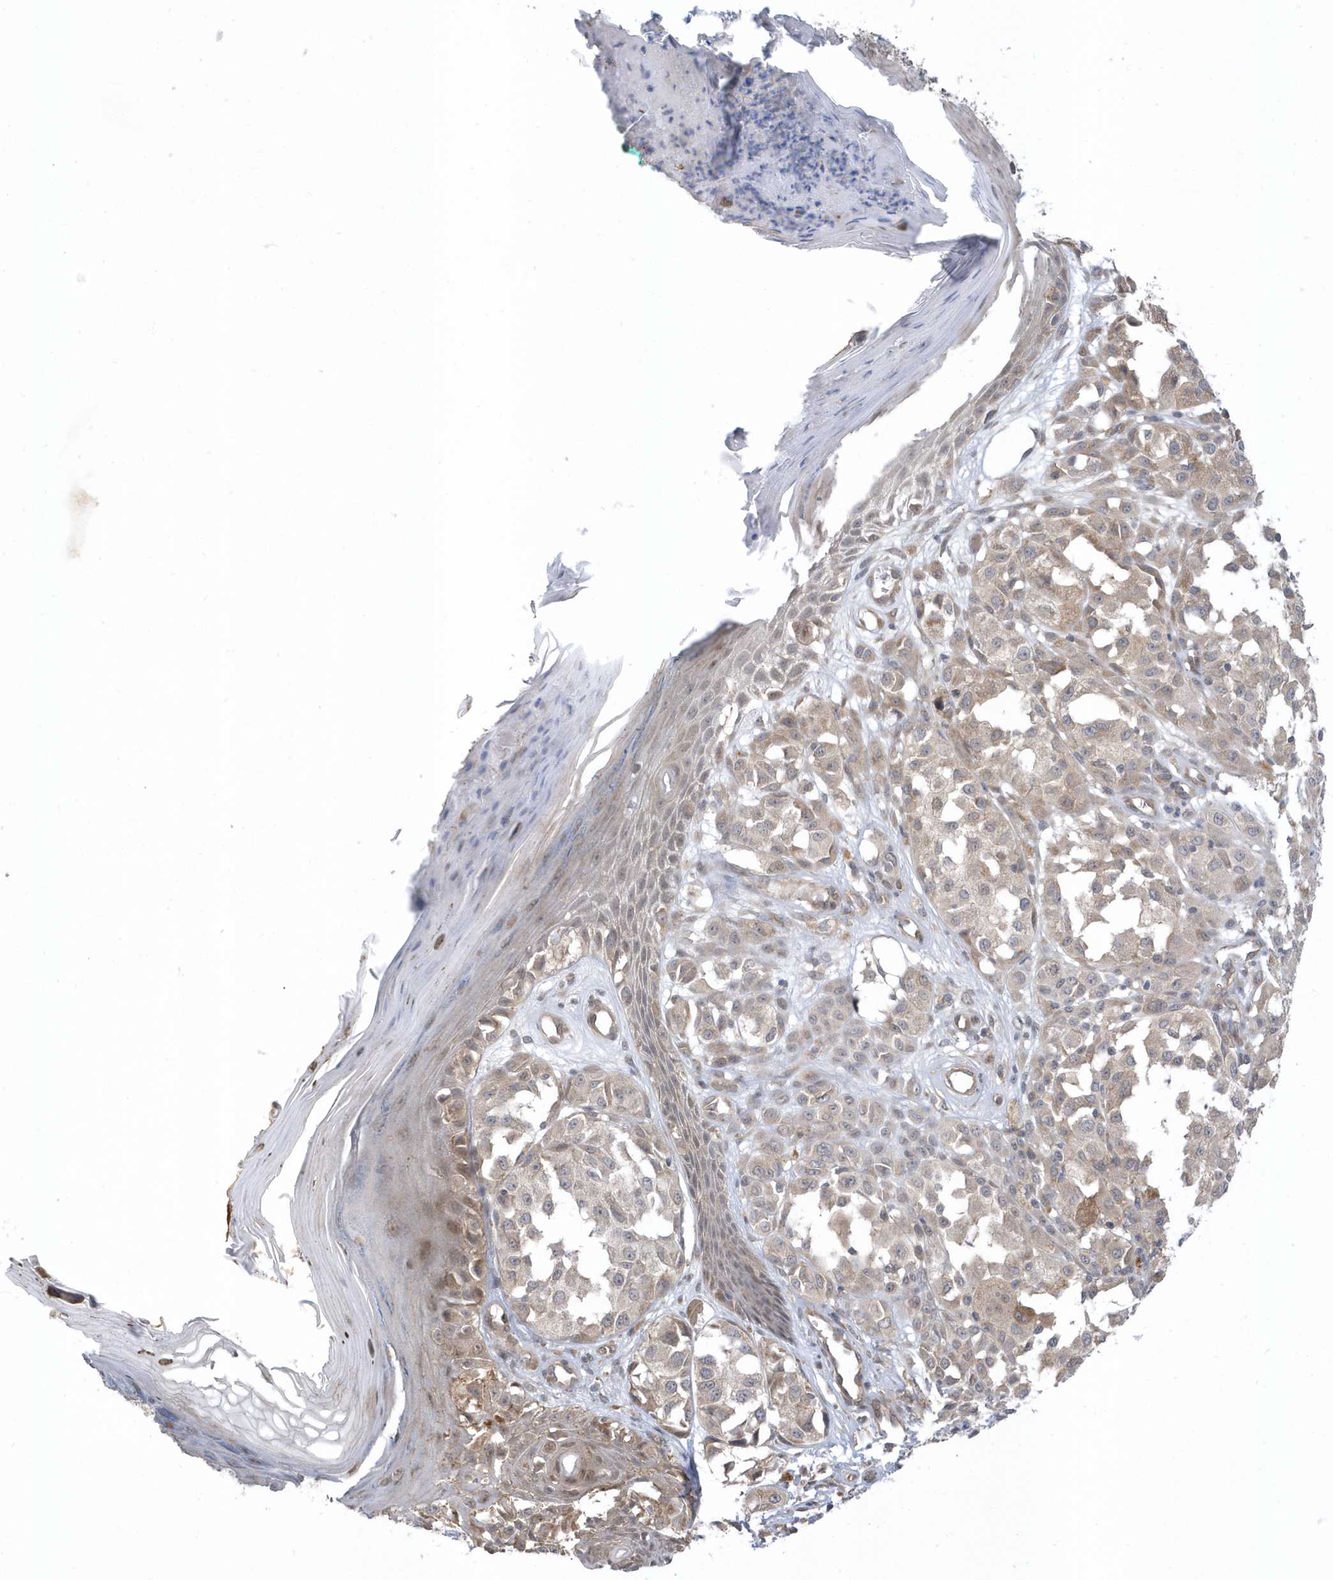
{"staining": {"intensity": "weak", "quantity": "25%-75%", "location": "cytoplasmic/membranous"}, "tissue": "melanoma", "cell_type": "Tumor cells", "image_type": "cancer", "snomed": [{"axis": "morphology", "description": "Malignant melanoma, NOS"}, {"axis": "topography", "description": "Skin of leg"}], "caption": "Protein staining by immunohistochemistry demonstrates weak cytoplasmic/membranous positivity in approximately 25%-75% of tumor cells in melanoma.", "gene": "USP53", "patient": {"sex": "female", "age": 72}}